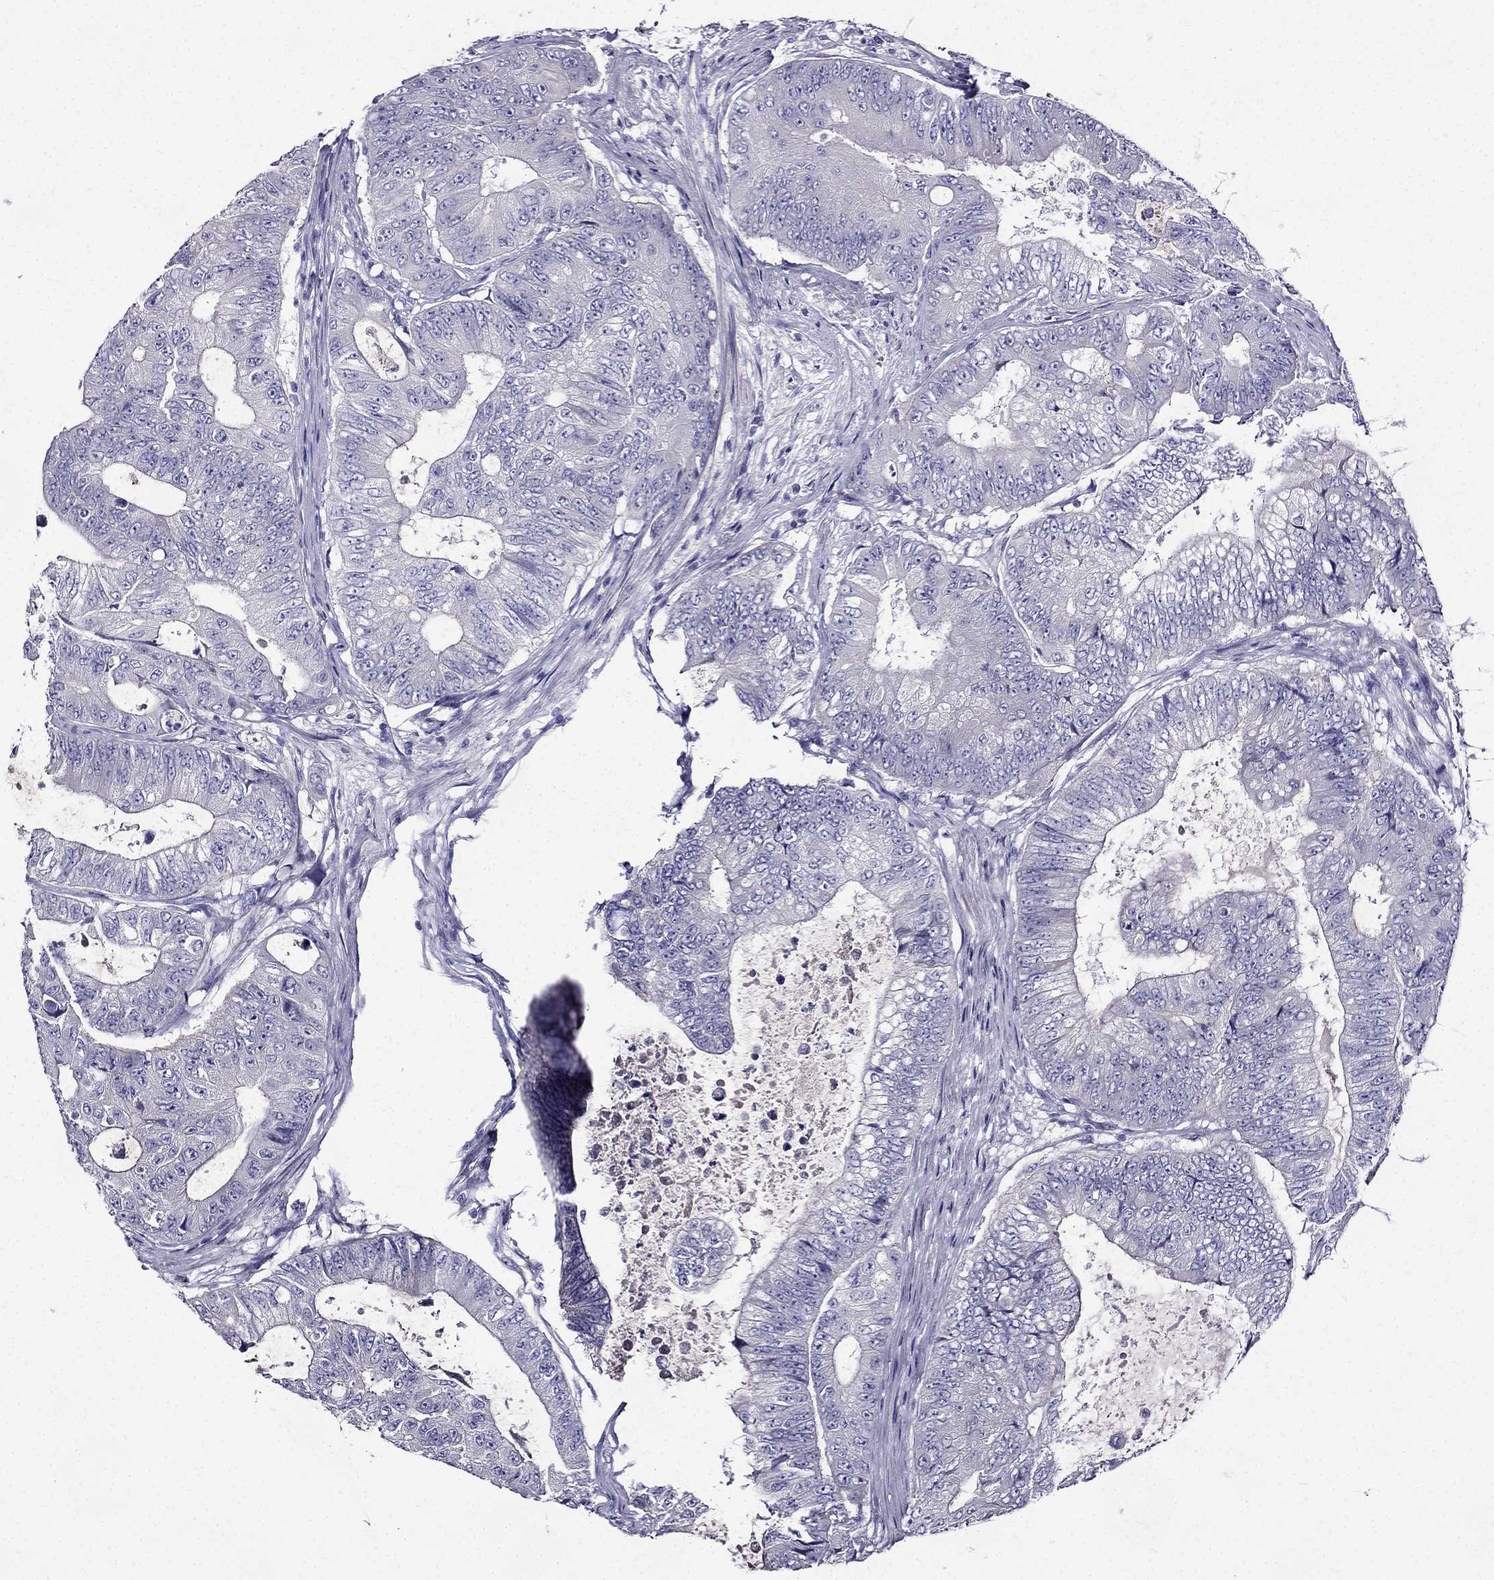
{"staining": {"intensity": "negative", "quantity": "none", "location": "none"}, "tissue": "colorectal cancer", "cell_type": "Tumor cells", "image_type": "cancer", "snomed": [{"axis": "morphology", "description": "Adenocarcinoma, NOS"}, {"axis": "topography", "description": "Colon"}], "caption": "High power microscopy micrograph of an immunohistochemistry (IHC) image of colorectal cancer (adenocarcinoma), revealing no significant staining in tumor cells.", "gene": "TMEM266", "patient": {"sex": "female", "age": 48}}